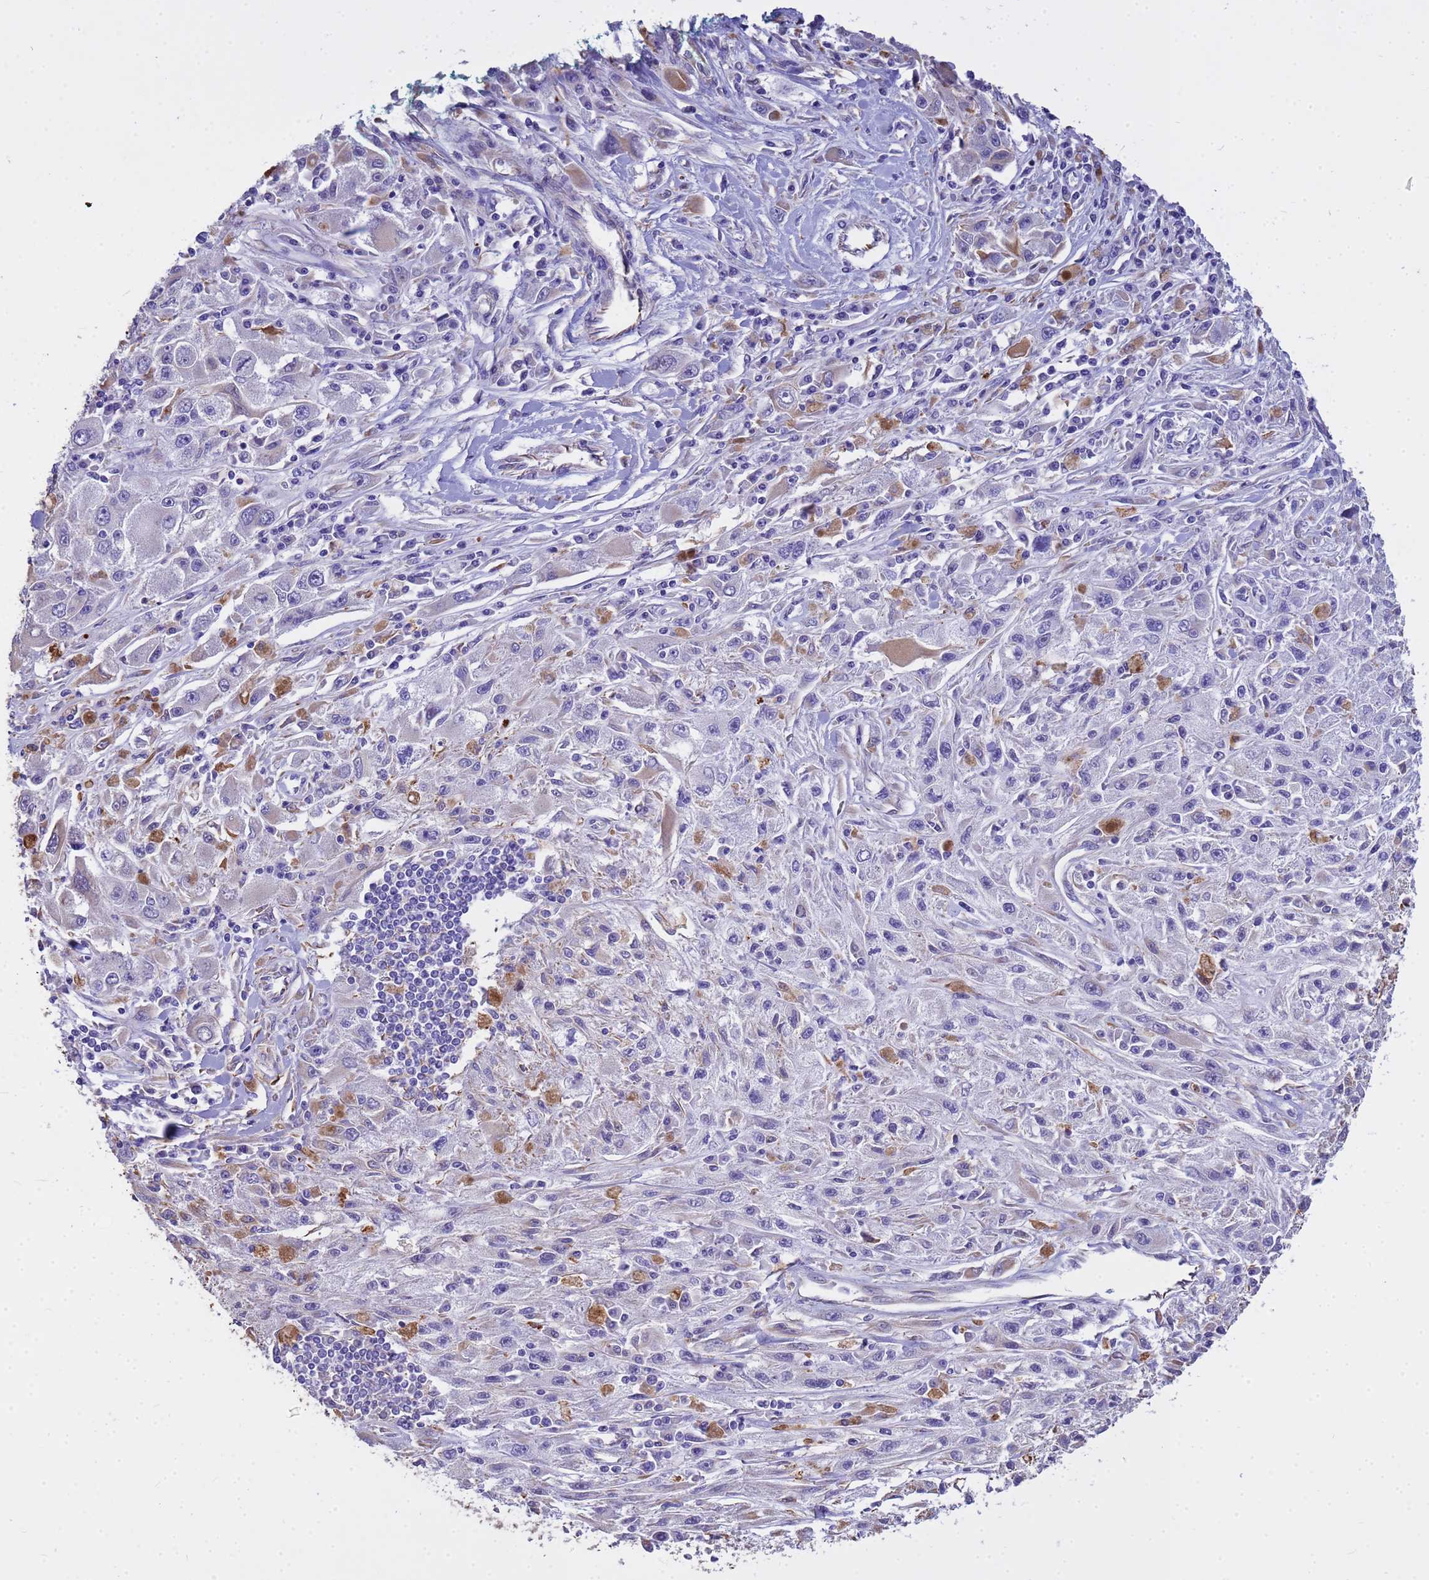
{"staining": {"intensity": "negative", "quantity": "none", "location": "none"}, "tissue": "melanoma", "cell_type": "Tumor cells", "image_type": "cancer", "snomed": [{"axis": "morphology", "description": "Malignant melanoma, Metastatic site"}, {"axis": "topography", "description": "Skin"}], "caption": "A histopathology image of melanoma stained for a protein displays no brown staining in tumor cells. The staining was performed using DAB (3,3'-diaminobenzidine) to visualize the protein expression in brown, while the nuclei were stained in blue with hematoxylin (Magnification: 20x).", "gene": "TCEAL3", "patient": {"sex": "male", "age": 53}}